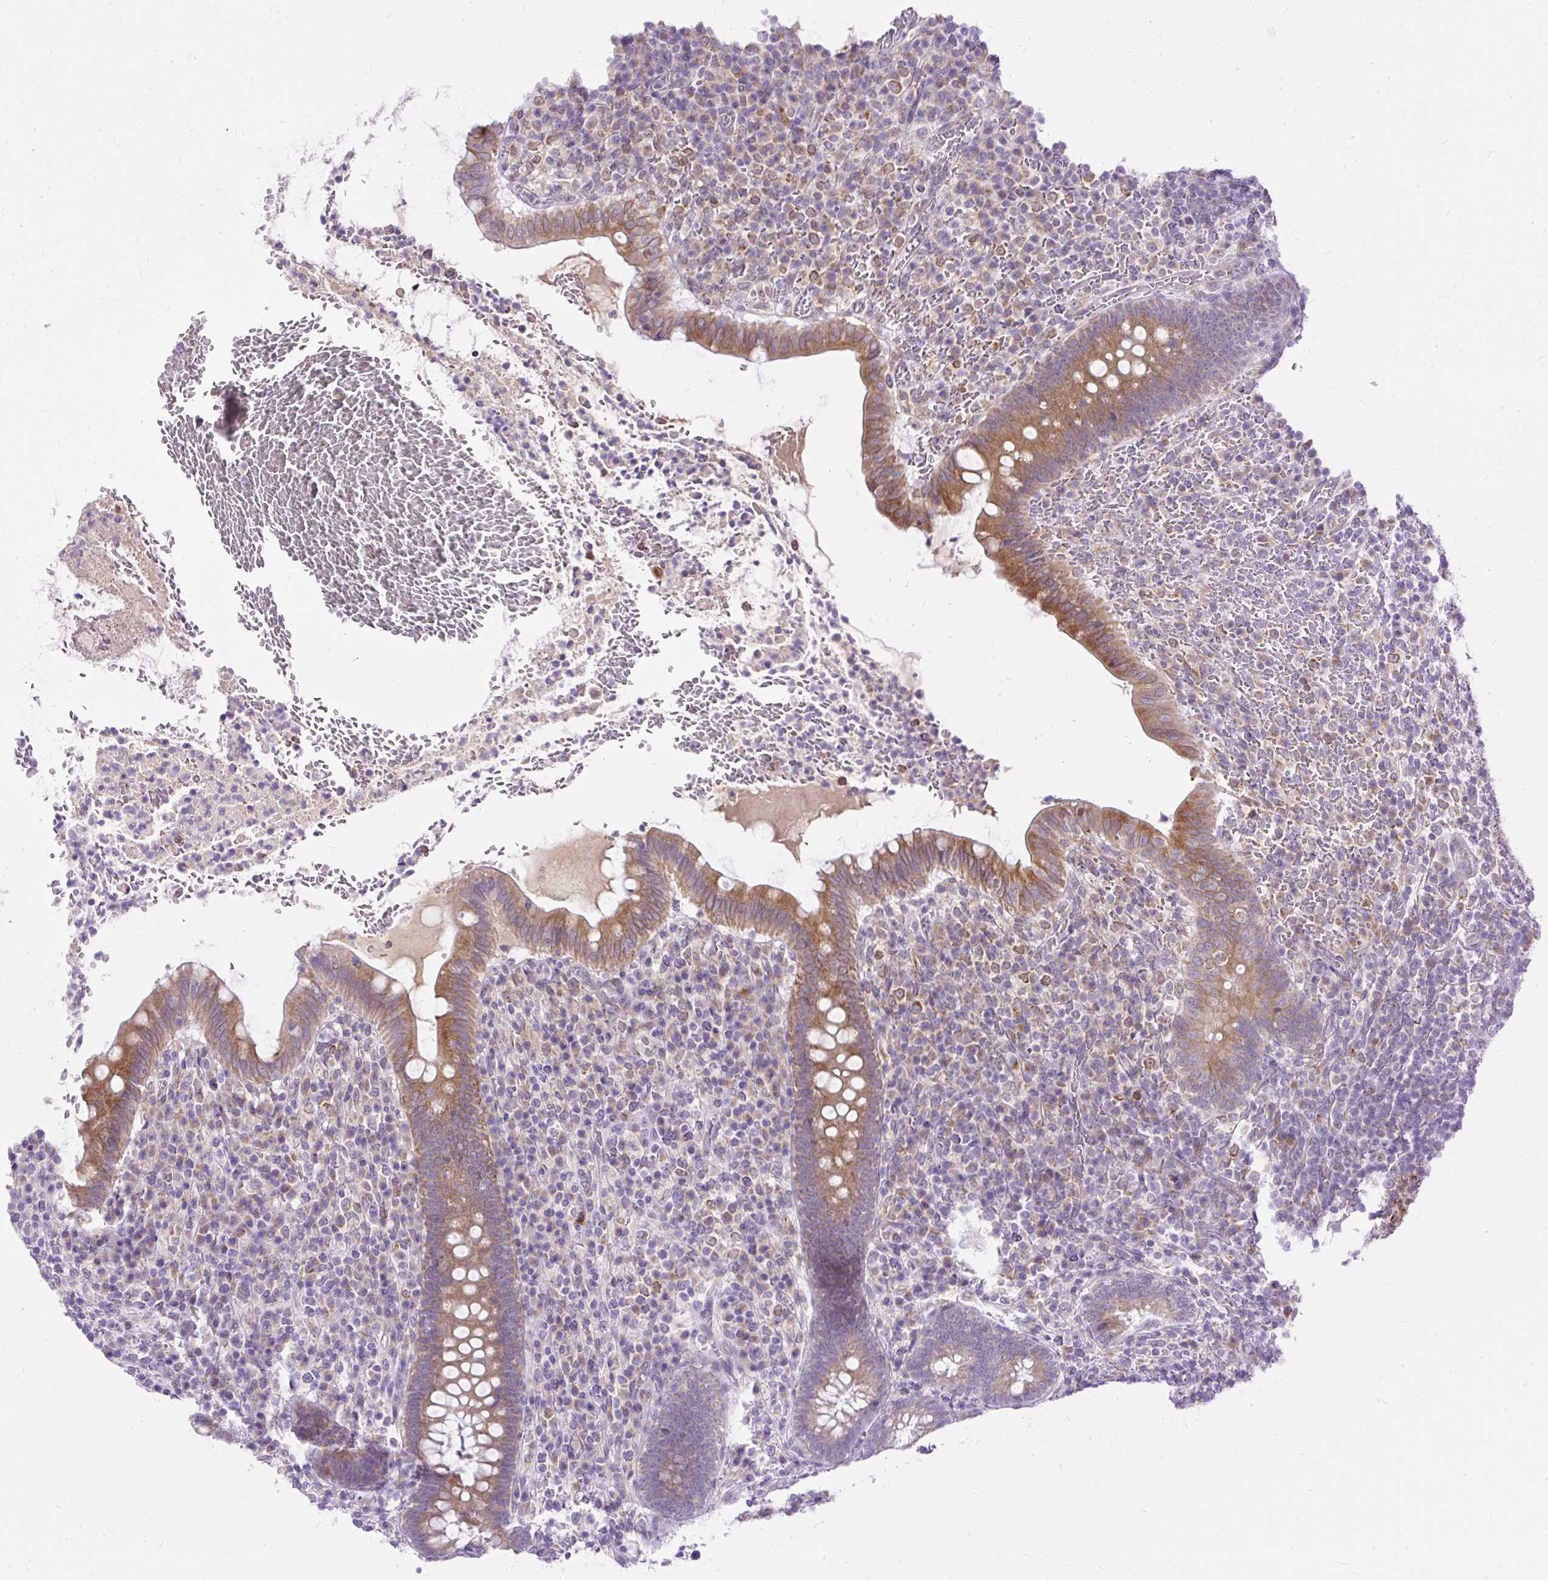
{"staining": {"intensity": "moderate", "quantity": ">75%", "location": "cytoplasmic/membranous"}, "tissue": "appendix", "cell_type": "Glandular cells", "image_type": "normal", "snomed": [{"axis": "morphology", "description": "Normal tissue, NOS"}, {"axis": "topography", "description": "Appendix"}], "caption": "A high-resolution micrograph shows IHC staining of unremarkable appendix, which demonstrates moderate cytoplasmic/membranous expression in approximately >75% of glandular cells. The staining was performed using DAB (3,3'-diaminobenzidine) to visualize the protein expression in brown, while the nuclei were stained in blue with hematoxylin (Magnification: 20x).", "gene": "AMFR", "patient": {"sex": "female", "age": 43}}